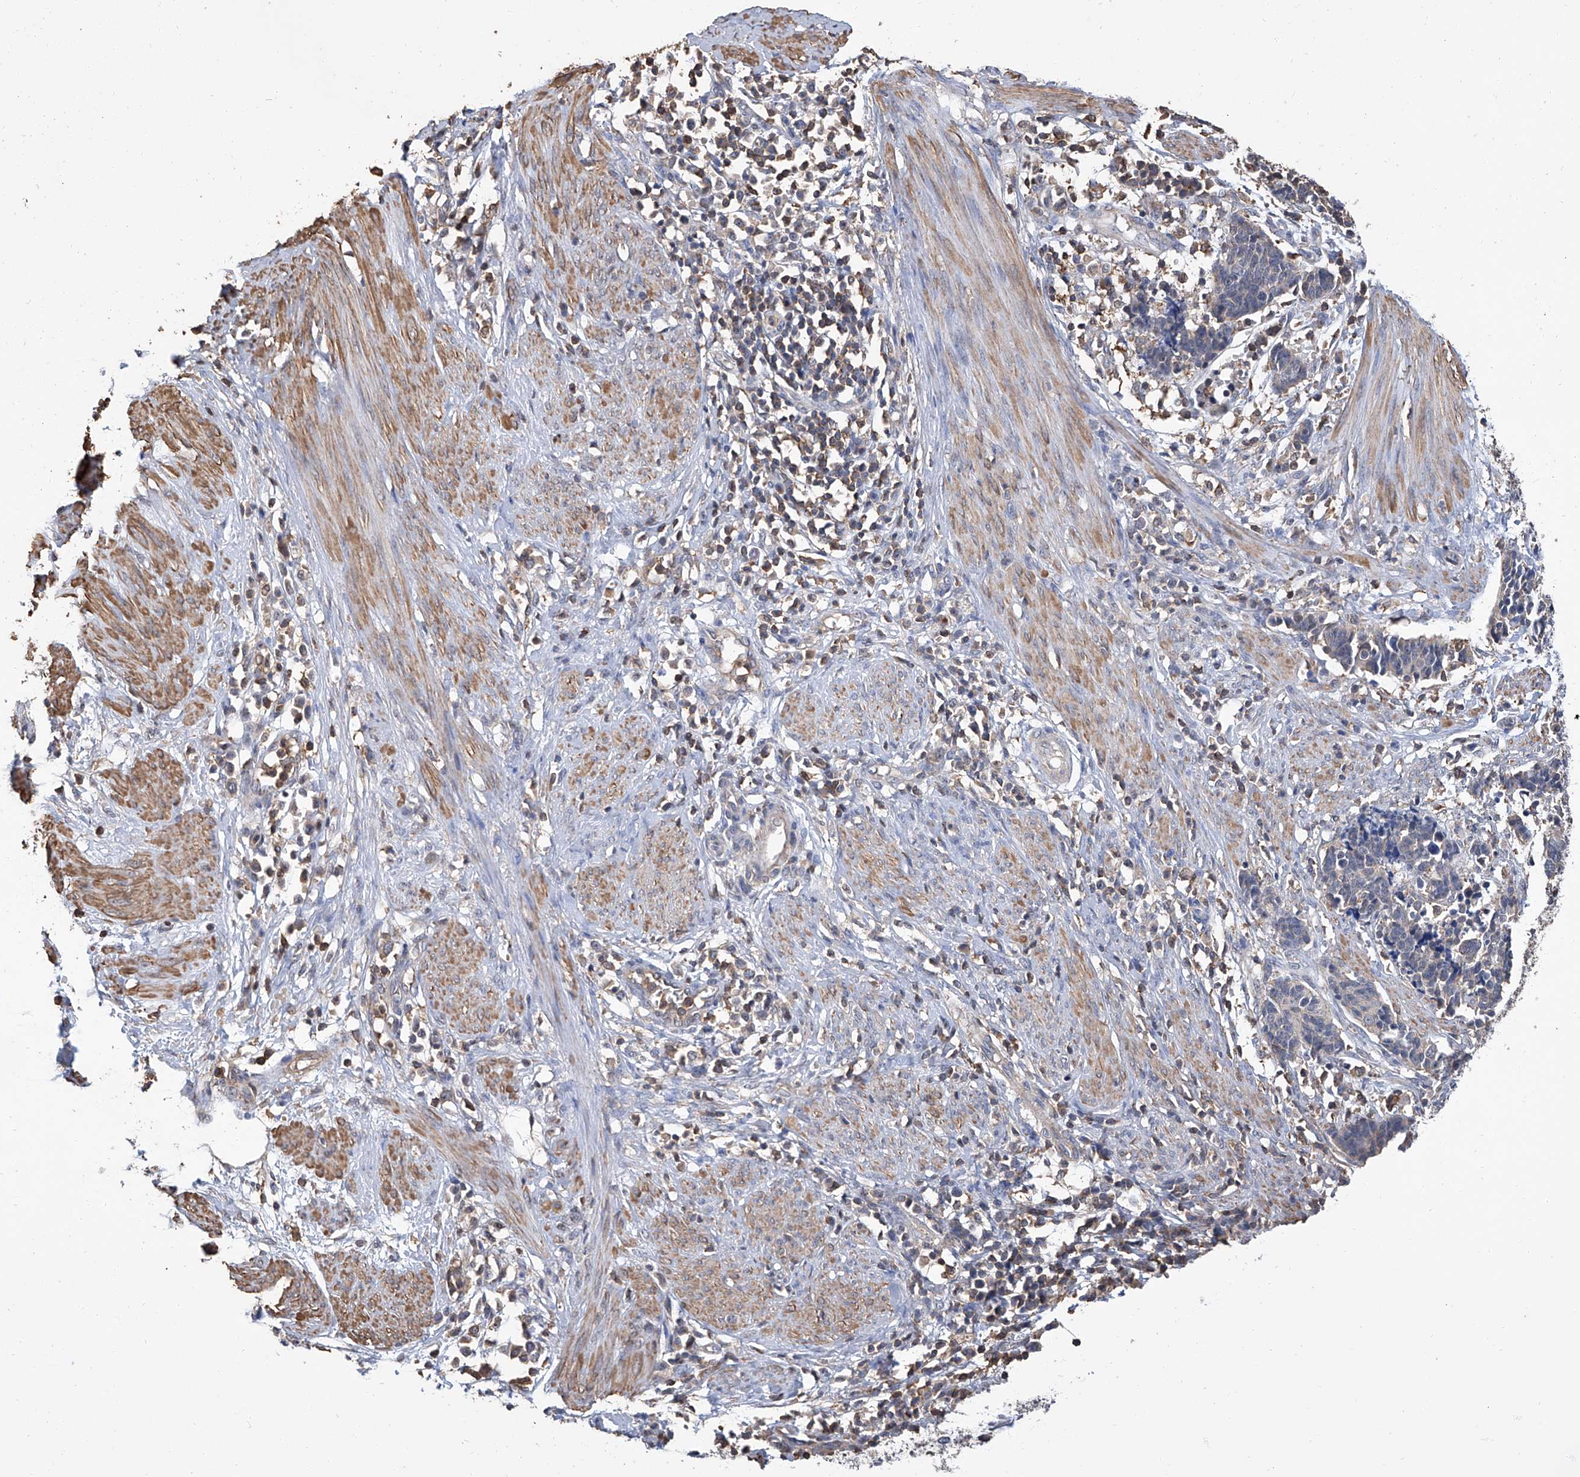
{"staining": {"intensity": "negative", "quantity": "none", "location": "none"}, "tissue": "cervical cancer", "cell_type": "Tumor cells", "image_type": "cancer", "snomed": [{"axis": "morphology", "description": "Squamous cell carcinoma, NOS"}, {"axis": "topography", "description": "Cervix"}], "caption": "The photomicrograph displays no significant positivity in tumor cells of cervical cancer. (Brightfield microscopy of DAB (3,3'-diaminobenzidine) immunohistochemistry (IHC) at high magnification).", "gene": "GPT", "patient": {"sex": "female", "age": 35}}